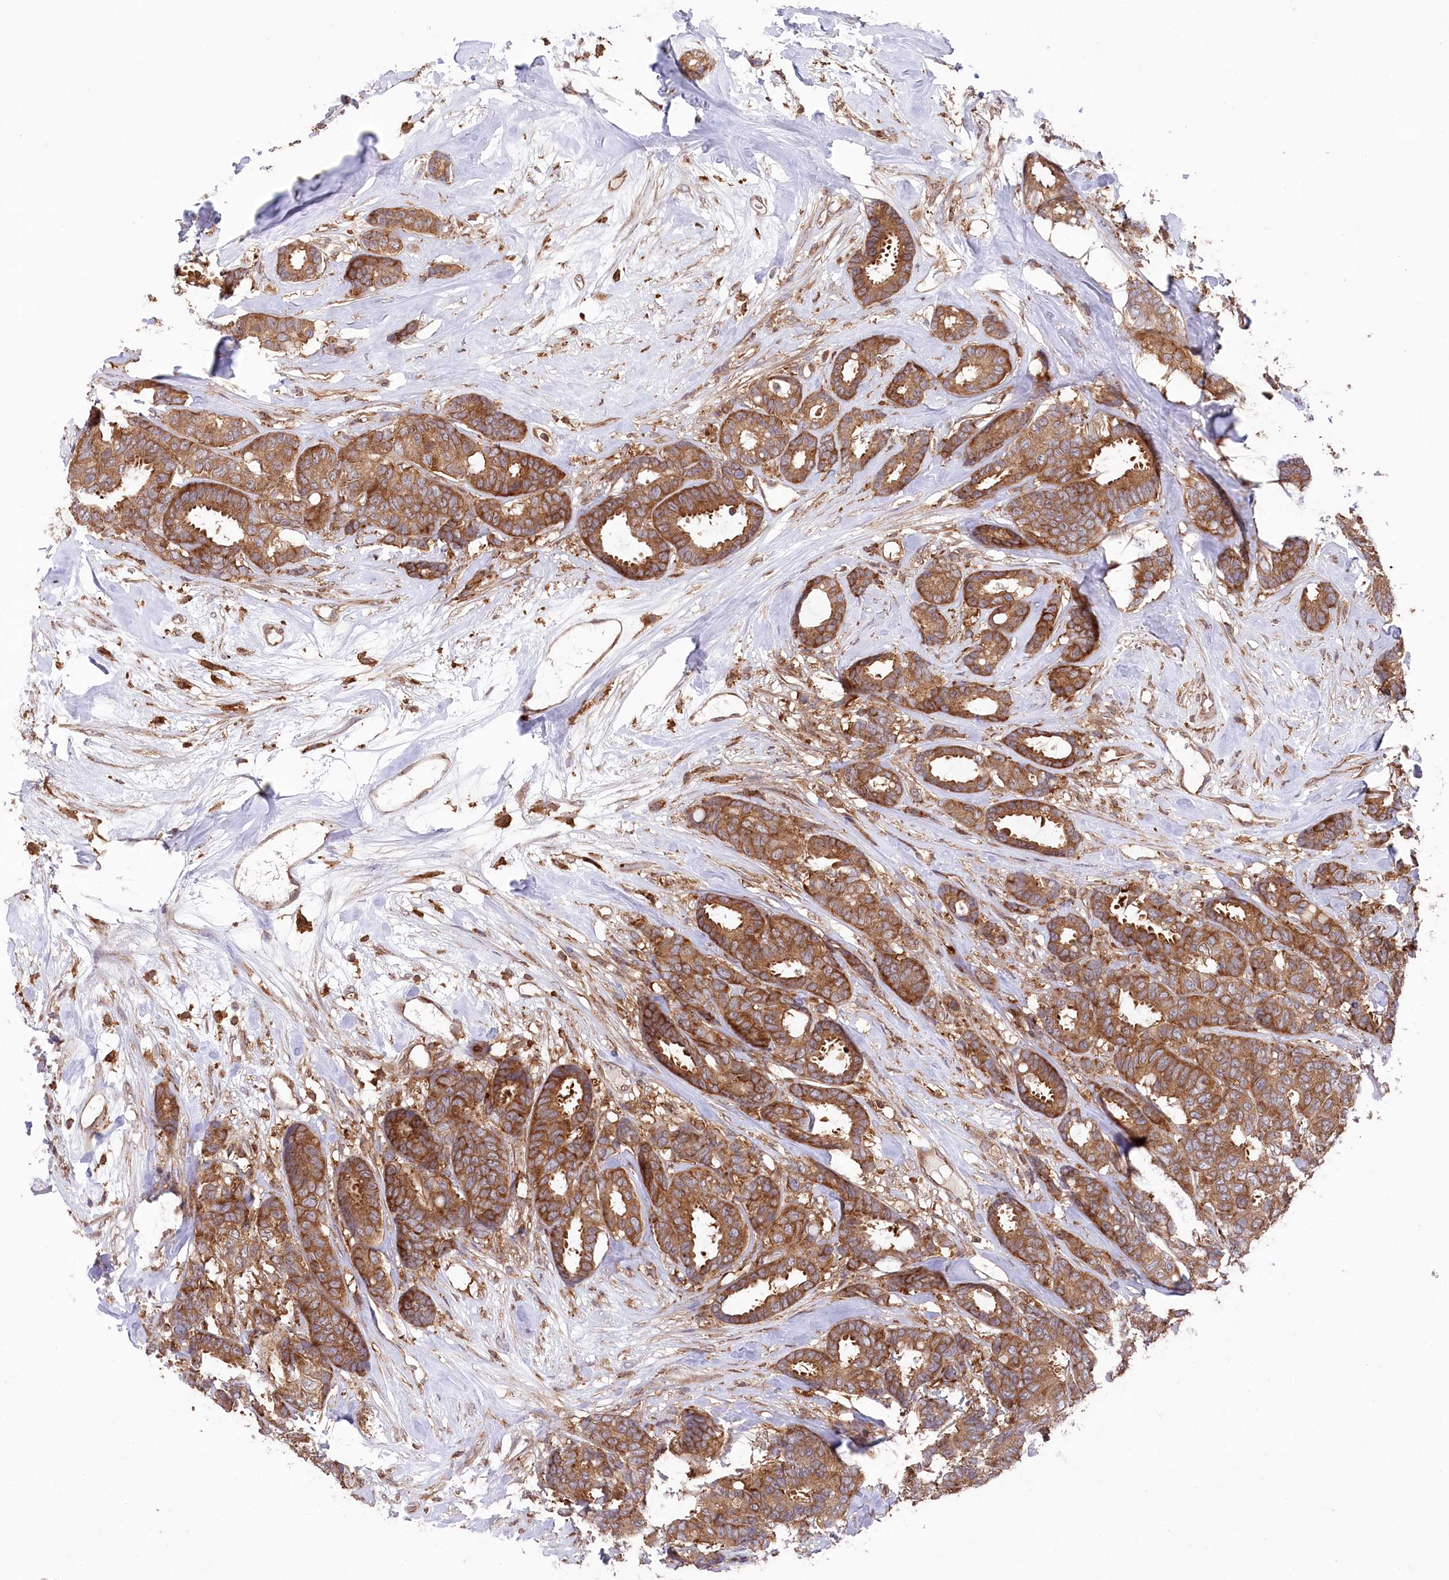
{"staining": {"intensity": "moderate", "quantity": ">75%", "location": "cytoplasmic/membranous"}, "tissue": "breast cancer", "cell_type": "Tumor cells", "image_type": "cancer", "snomed": [{"axis": "morphology", "description": "Duct carcinoma"}, {"axis": "topography", "description": "Breast"}], "caption": "Human breast infiltrating ductal carcinoma stained for a protein (brown) displays moderate cytoplasmic/membranous positive expression in approximately >75% of tumor cells.", "gene": "PPP1R21", "patient": {"sex": "female", "age": 87}}